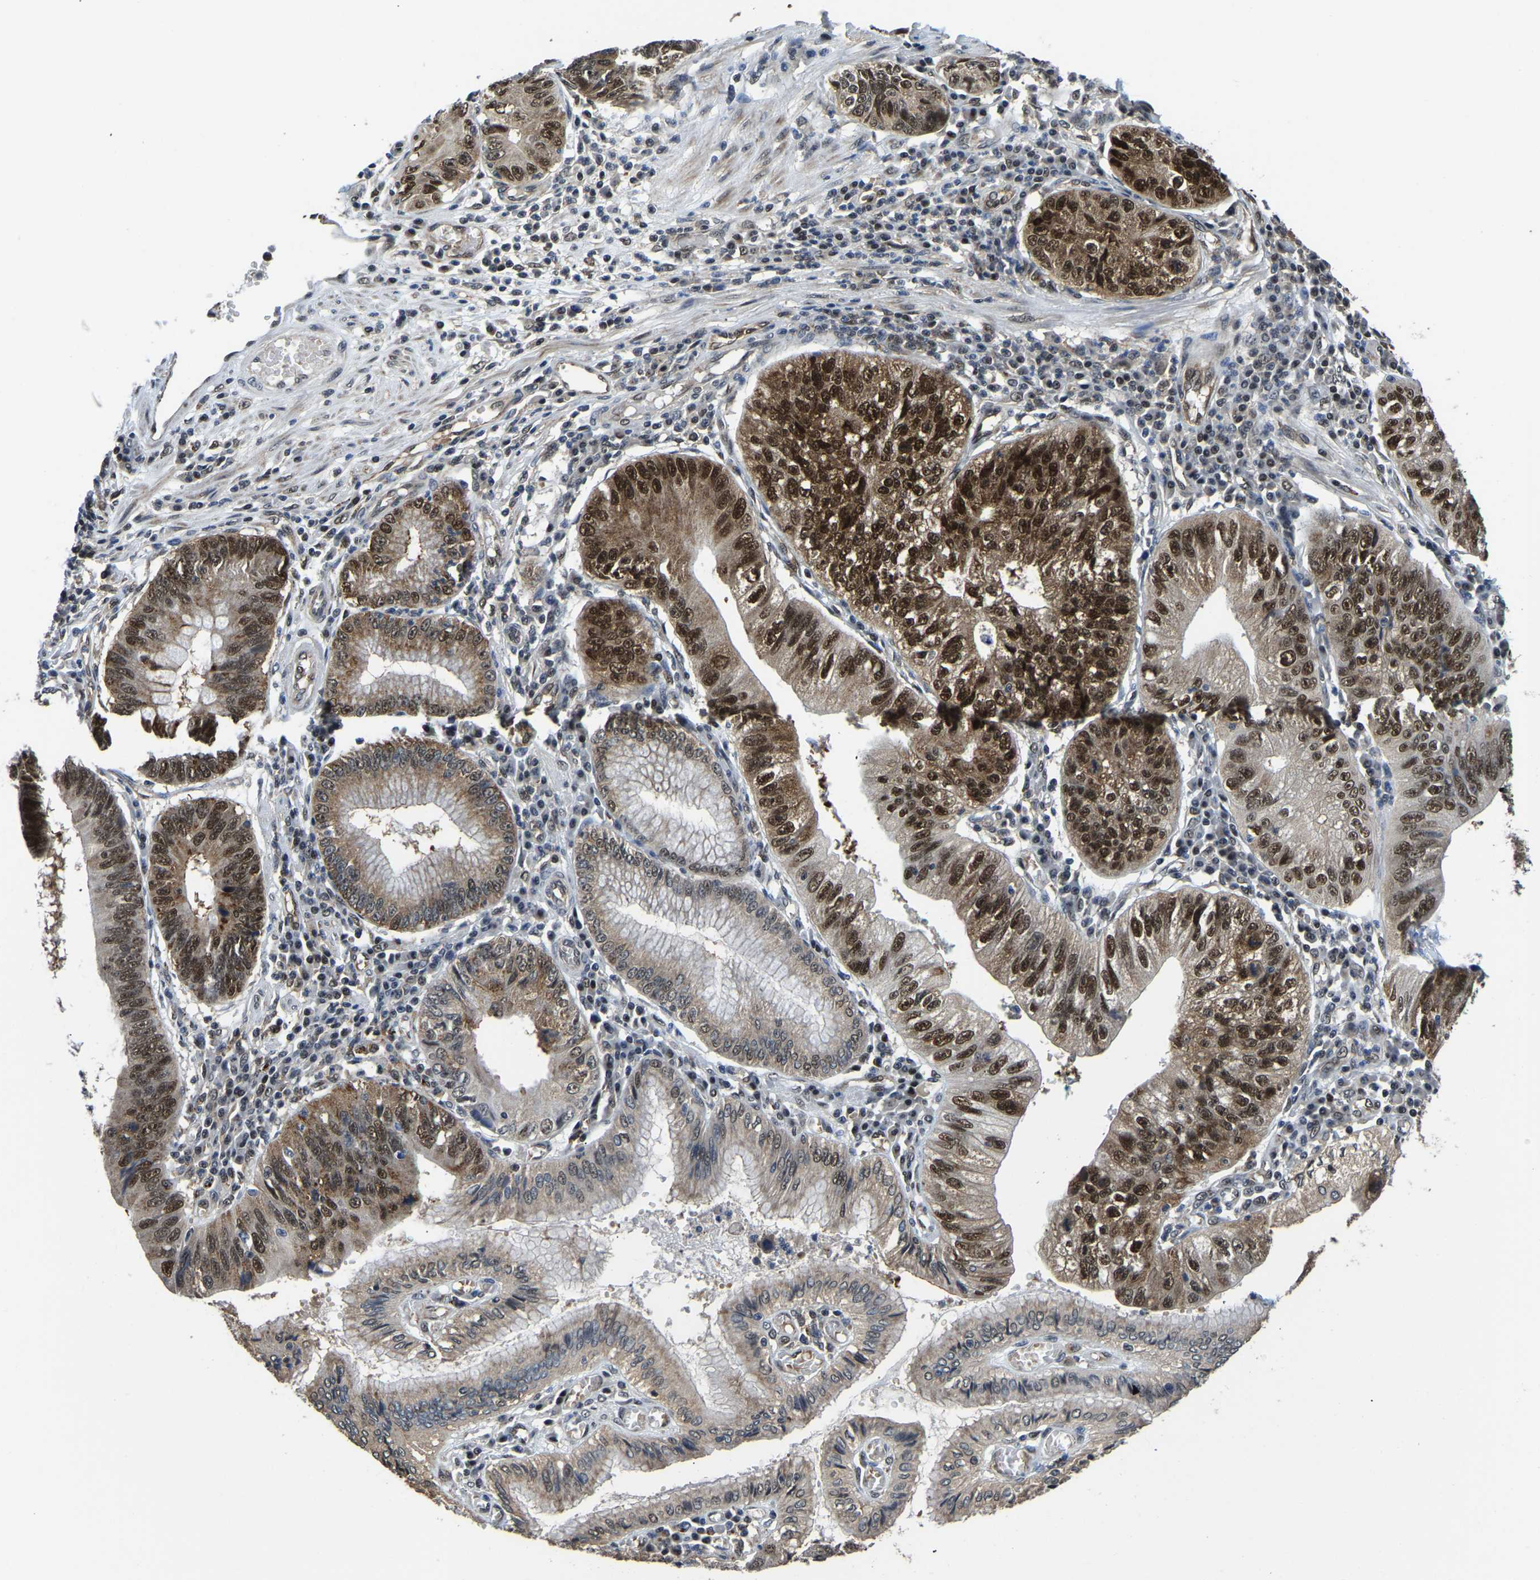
{"staining": {"intensity": "strong", "quantity": ">75%", "location": "cytoplasmic/membranous,nuclear"}, "tissue": "stomach cancer", "cell_type": "Tumor cells", "image_type": "cancer", "snomed": [{"axis": "morphology", "description": "Adenocarcinoma, NOS"}, {"axis": "topography", "description": "Stomach"}], "caption": "Brown immunohistochemical staining in human stomach cancer demonstrates strong cytoplasmic/membranous and nuclear expression in approximately >75% of tumor cells. Nuclei are stained in blue.", "gene": "DFFA", "patient": {"sex": "male", "age": 59}}